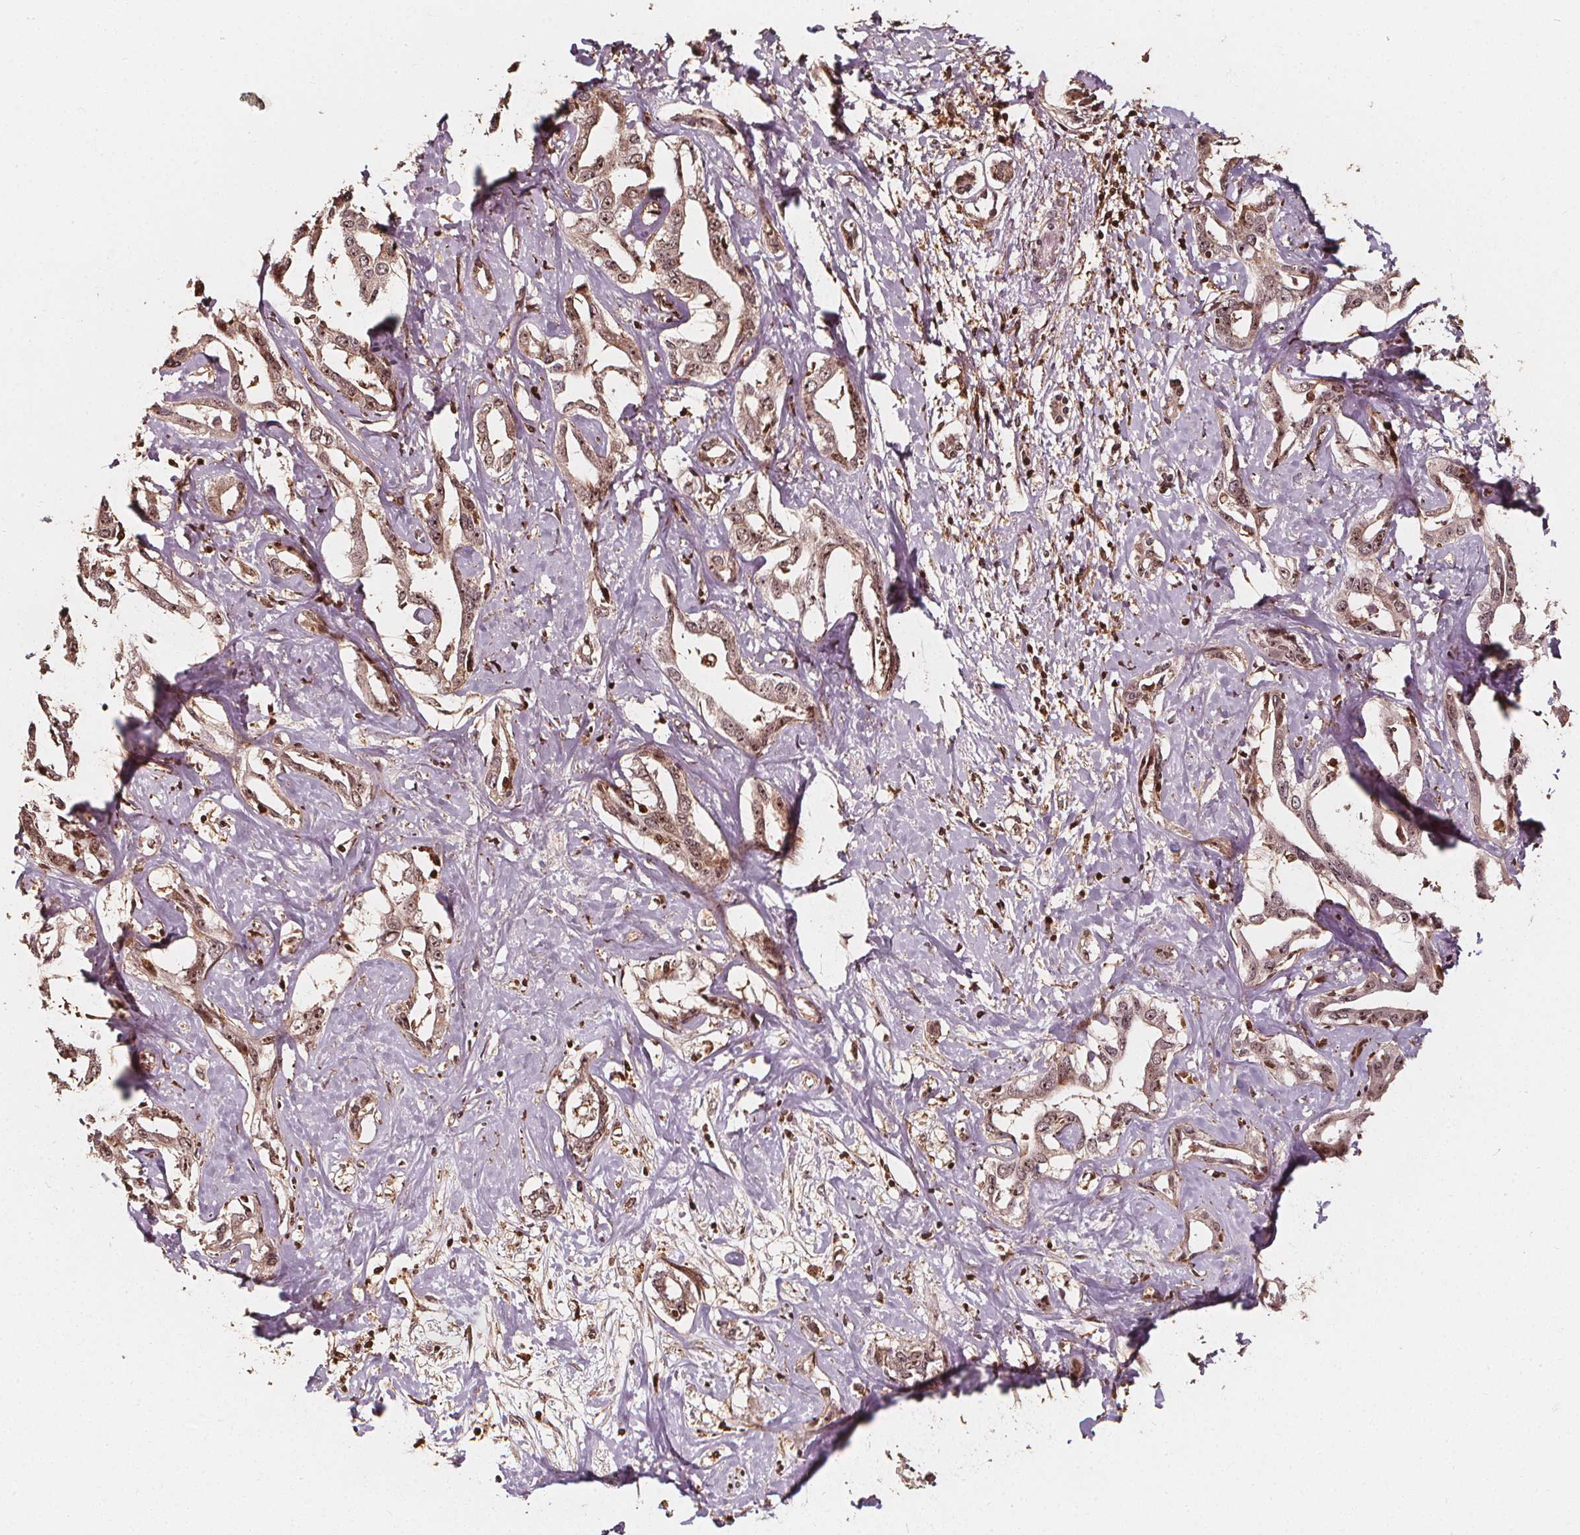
{"staining": {"intensity": "weak", "quantity": ">75%", "location": "cytoplasmic/membranous,nuclear"}, "tissue": "liver cancer", "cell_type": "Tumor cells", "image_type": "cancer", "snomed": [{"axis": "morphology", "description": "Cholangiocarcinoma"}, {"axis": "topography", "description": "Liver"}], "caption": "Tumor cells exhibit weak cytoplasmic/membranous and nuclear staining in about >75% of cells in cholangiocarcinoma (liver).", "gene": "EXOSC9", "patient": {"sex": "male", "age": 59}}